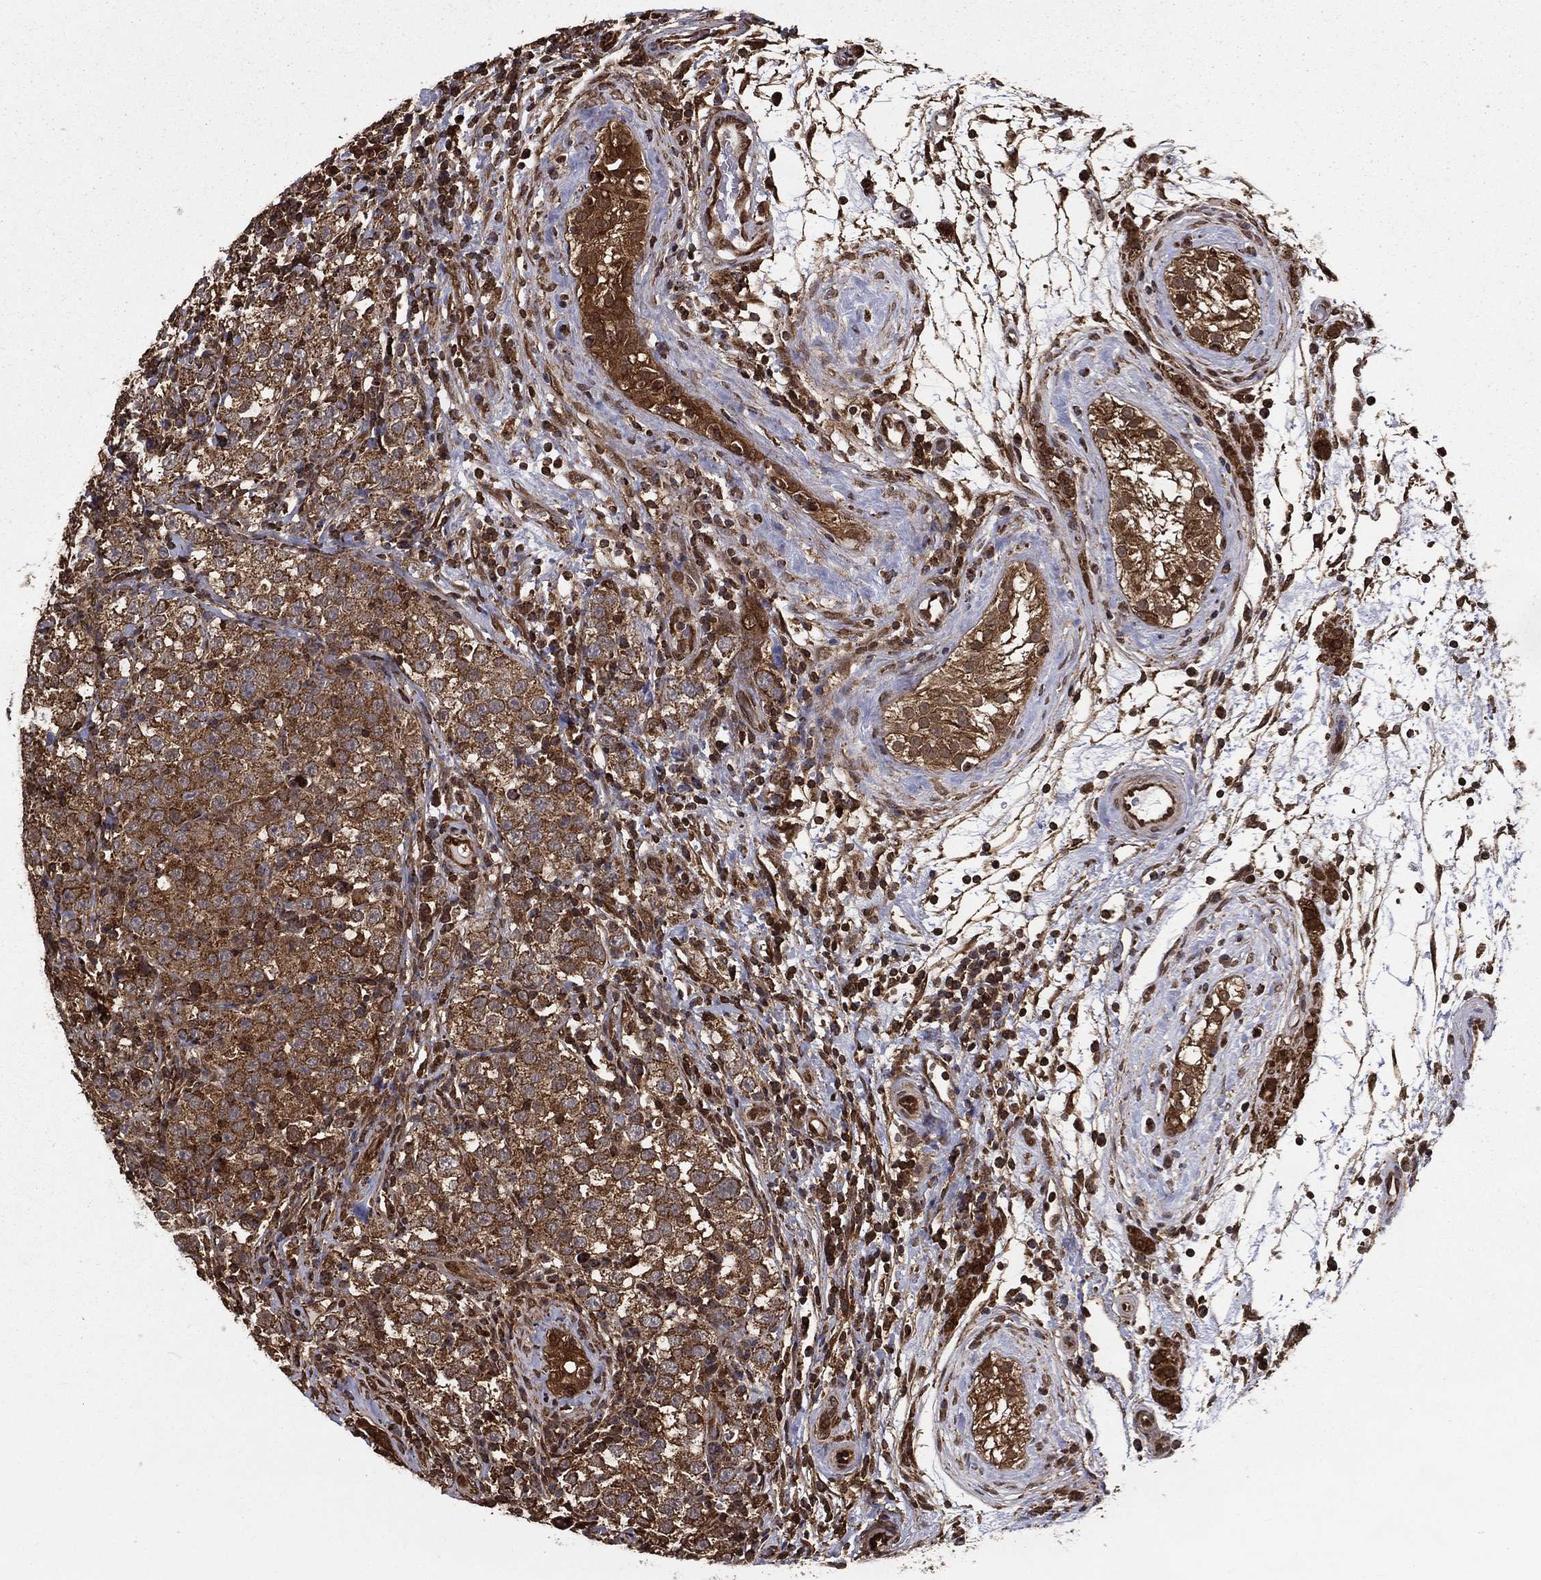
{"staining": {"intensity": "moderate", "quantity": ">75%", "location": "cytoplasmic/membranous"}, "tissue": "testis cancer", "cell_type": "Tumor cells", "image_type": "cancer", "snomed": [{"axis": "morphology", "description": "Seminoma, NOS"}, {"axis": "topography", "description": "Testis"}], "caption": "Testis cancer (seminoma) was stained to show a protein in brown. There is medium levels of moderate cytoplasmic/membranous staining in about >75% of tumor cells.", "gene": "RIGI", "patient": {"sex": "male", "age": 34}}